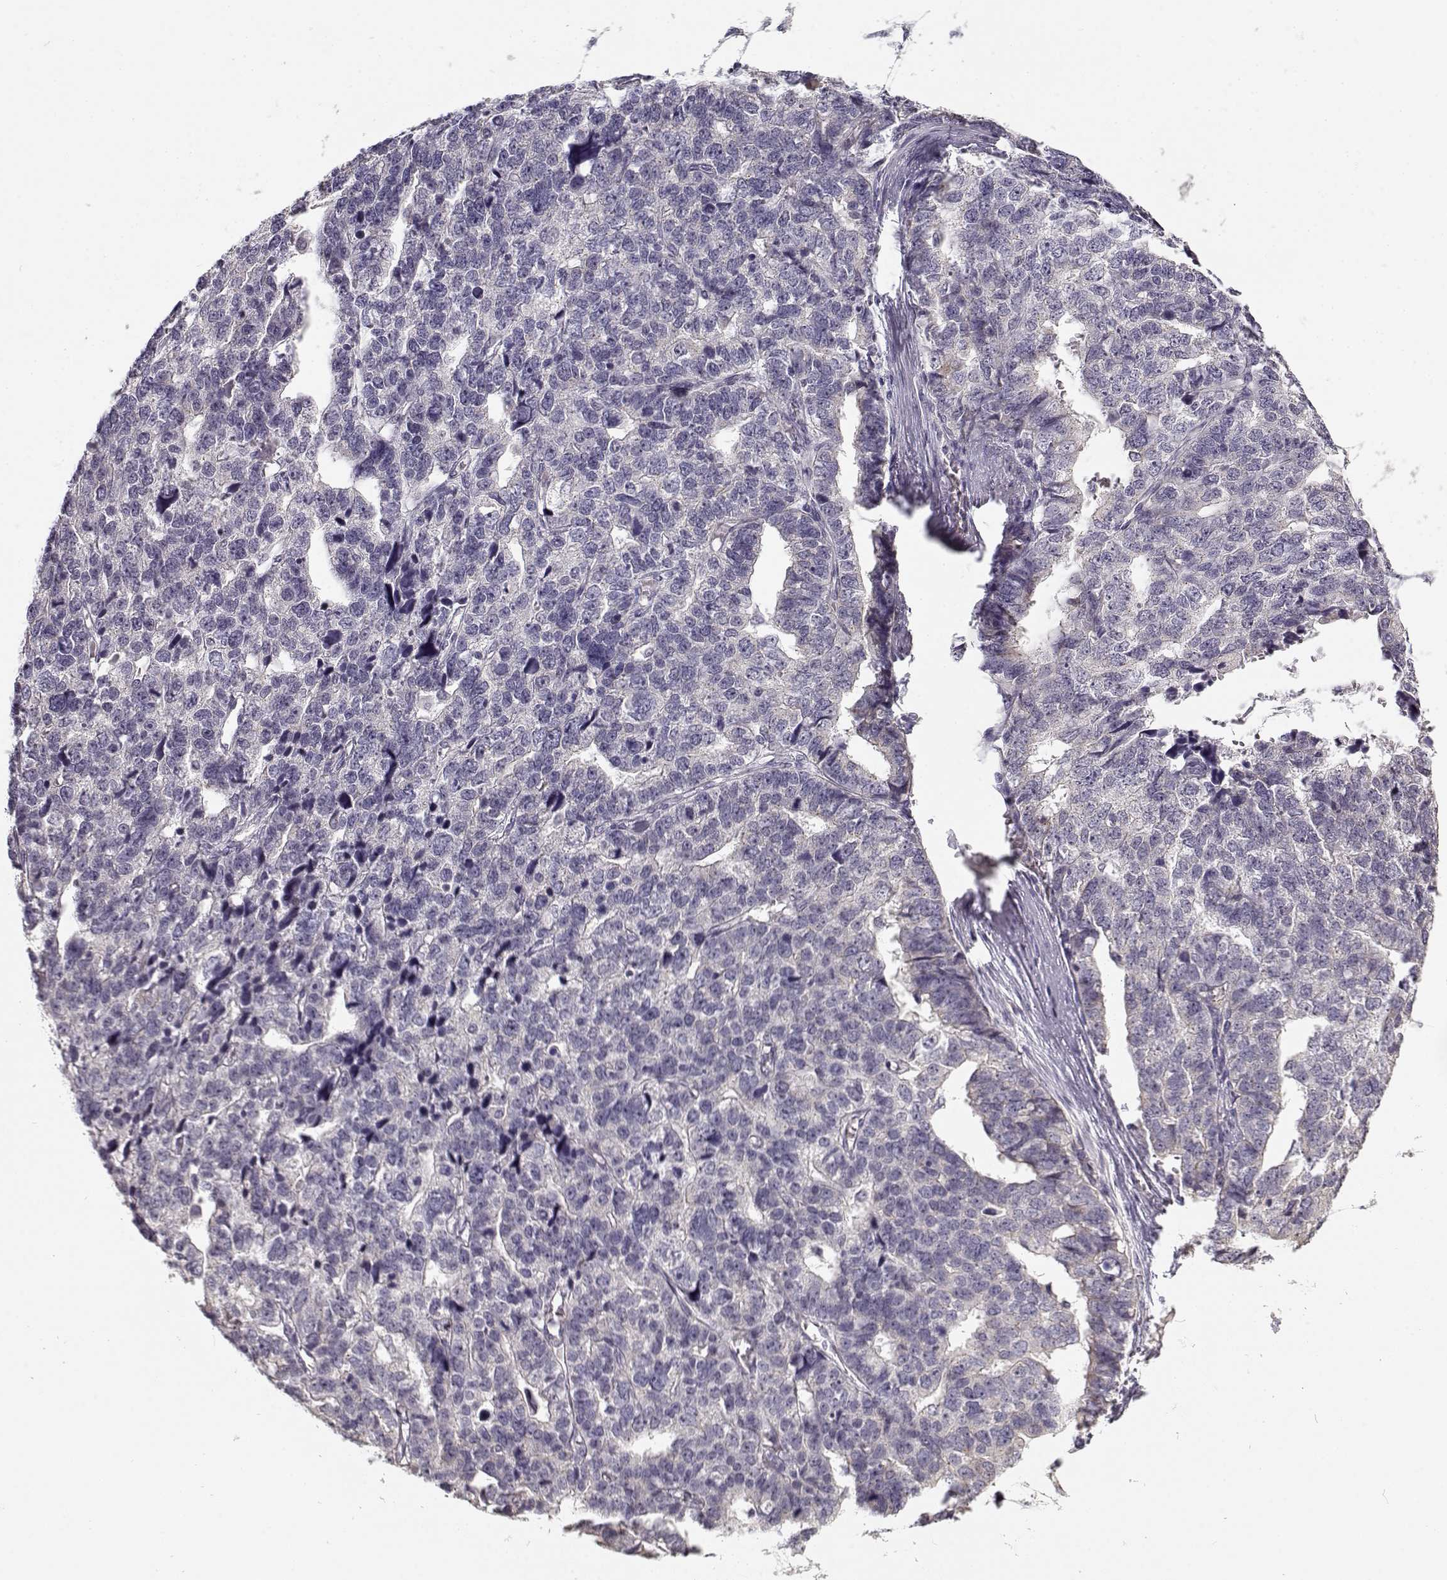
{"staining": {"intensity": "negative", "quantity": "none", "location": "none"}, "tissue": "stomach cancer", "cell_type": "Tumor cells", "image_type": "cancer", "snomed": [{"axis": "morphology", "description": "Adenocarcinoma, NOS"}, {"axis": "topography", "description": "Stomach"}], "caption": "There is no significant positivity in tumor cells of adenocarcinoma (stomach).", "gene": "TMEM145", "patient": {"sex": "male", "age": 69}}